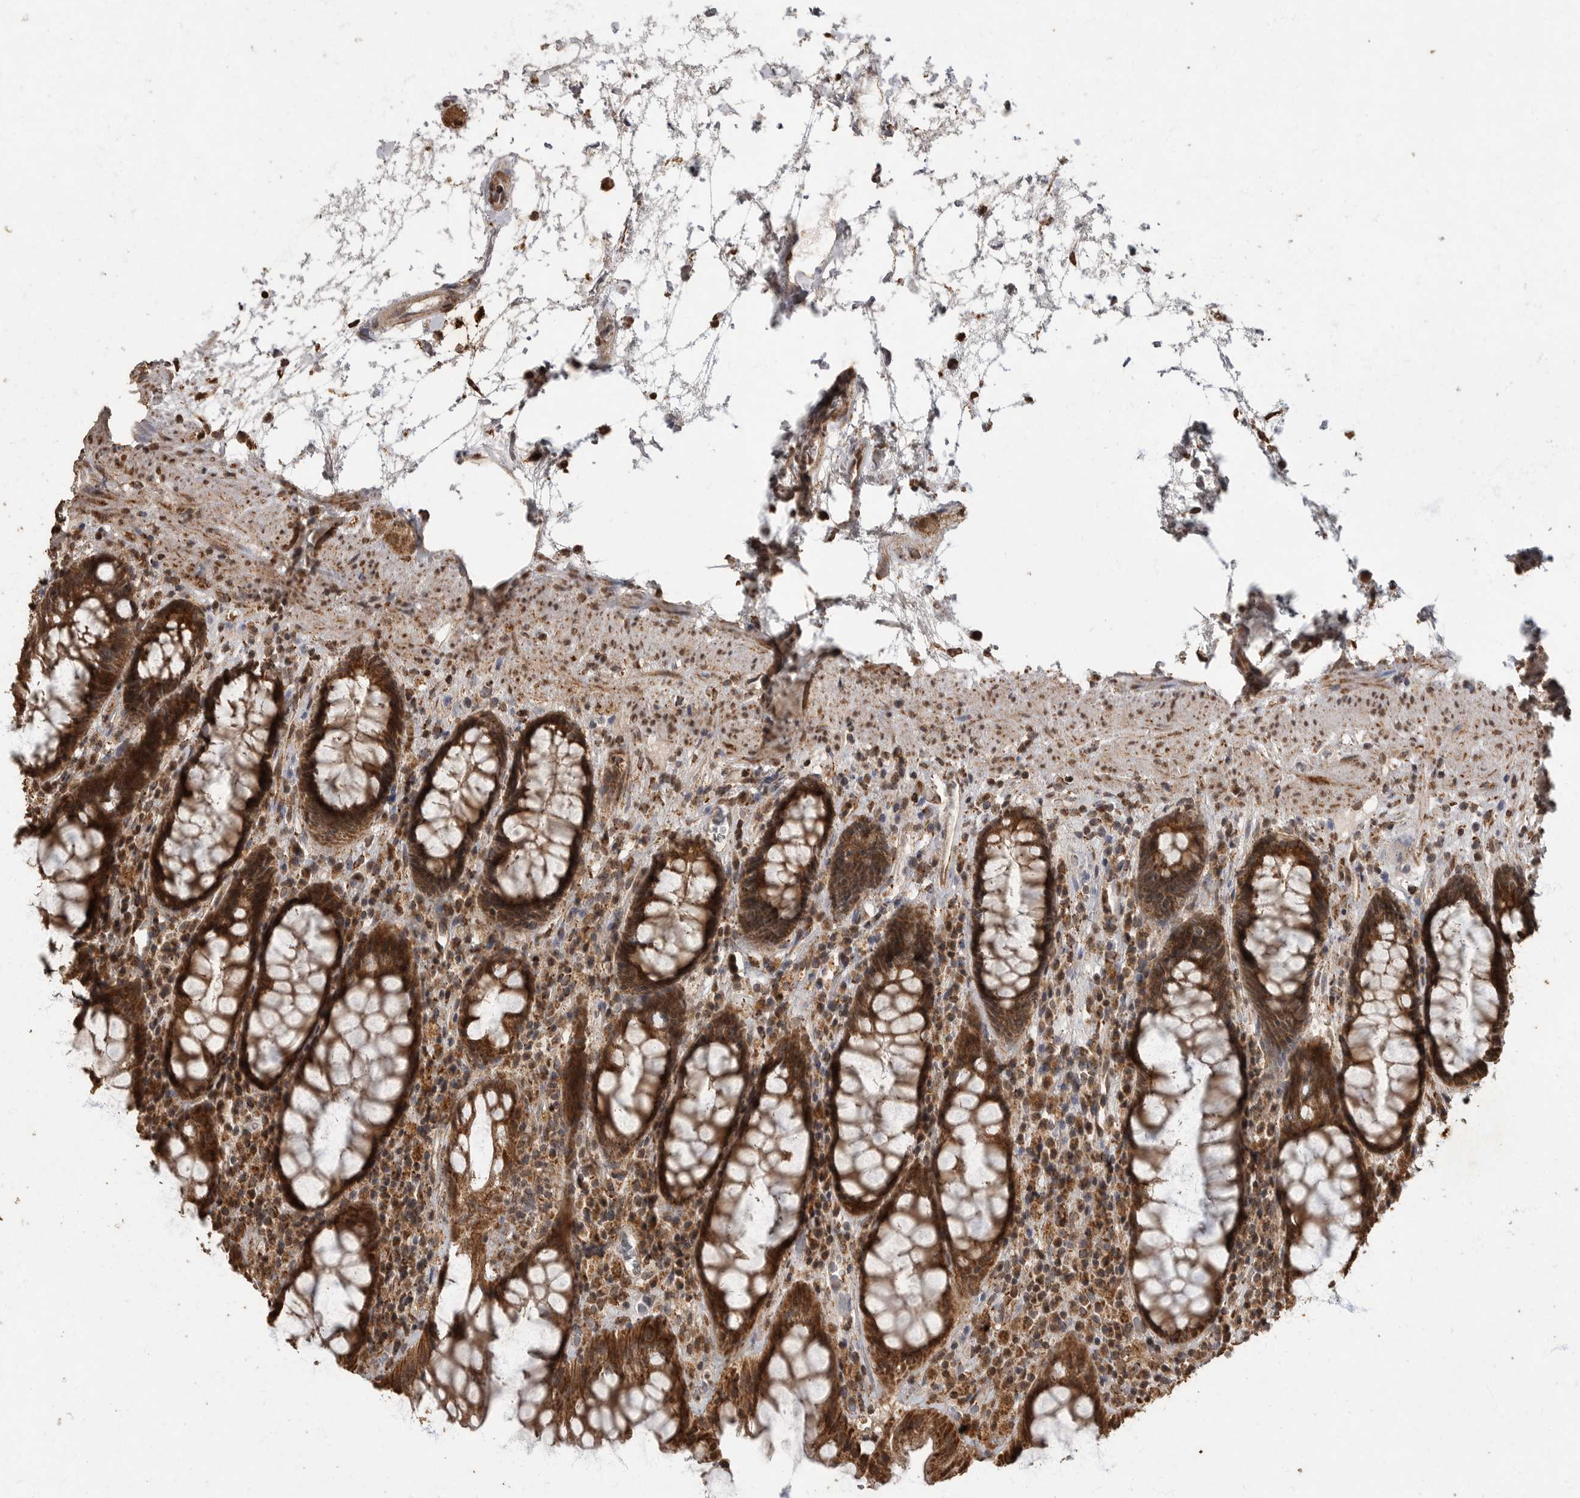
{"staining": {"intensity": "strong", "quantity": ">75%", "location": "cytoplasmic/membranous"}, "tissue": "rectum", "cell_type": "Glandular cells", "image_type": "normal", "snomed": [{"axis": "morphology", "description": "Normal tissue, NOS"}, {"axis": "topography", "description": "Rectum"}], "caption": "Protein expression analysis of unremarkable human rectum reveals strong cytoplasmic/membranous positivity in about >75% of glandular cells. The staining was performed using DAB (3,3'-diaminobenzidine) to visualize the protein expression in brown, while the nuclei were stained in blue with hematoxylin (Magnification: 20x).", "gene": "MAFG", "patient": {"sex": "male", "age": 64}}